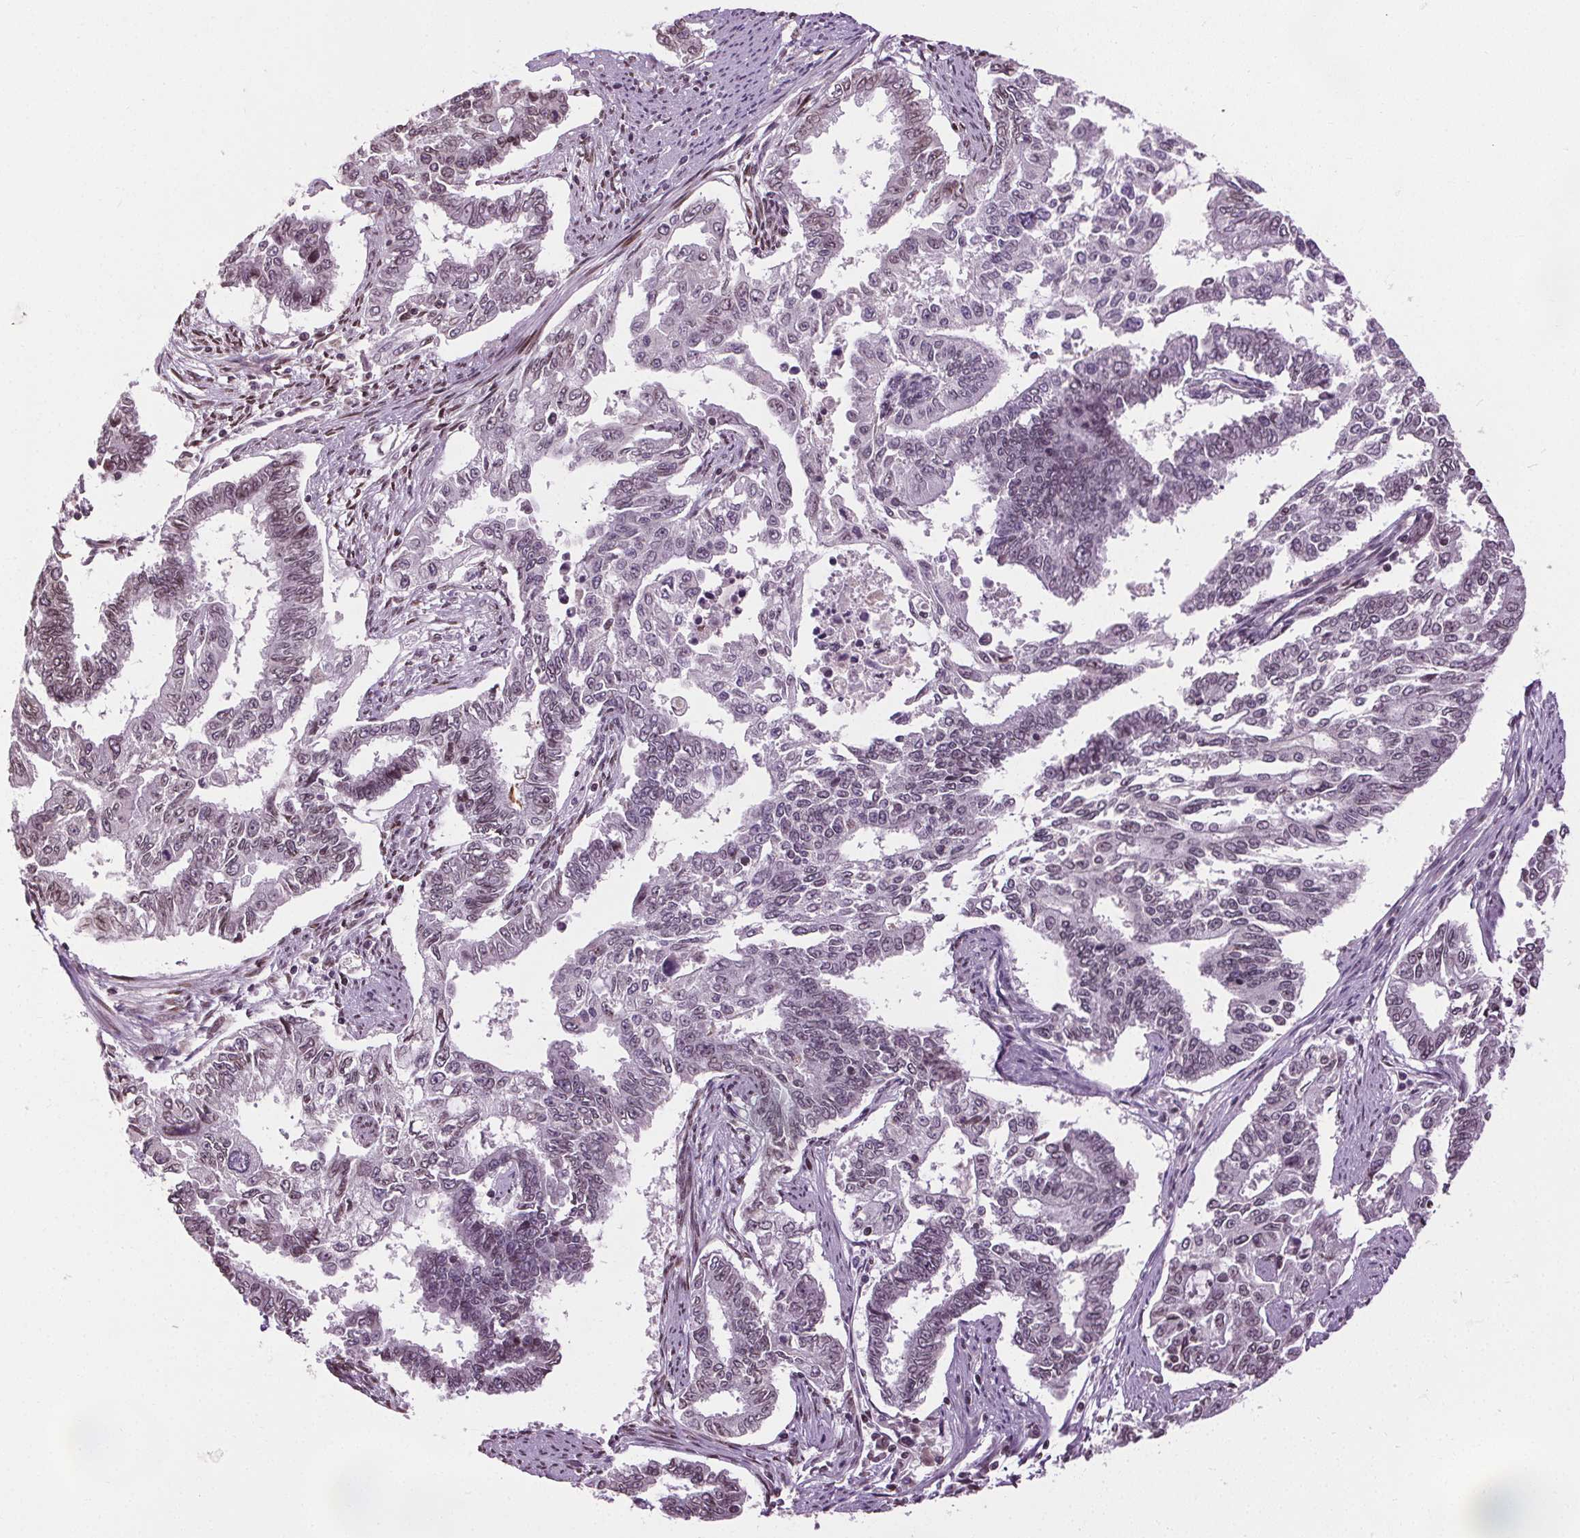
{"staining": {"intensity": "weak", "quantity": "<25%", "location": "nuclear"}, "tissue": "endometrial cancer", "cell_type": "Tumor cells", "image_type": "cancer", "snomed": [{"axis": "morphology", "description": "Adenocarcinoma, NOS"}, {"axis": "topography", "description": "Uterus"}], "caption": "The photomicrograph demonstrates no staining of tumor cells in endometrial cancer (adenocarcinoma).", "gene": "LFNG", "patient": {"sex": "female", "age": 59}}